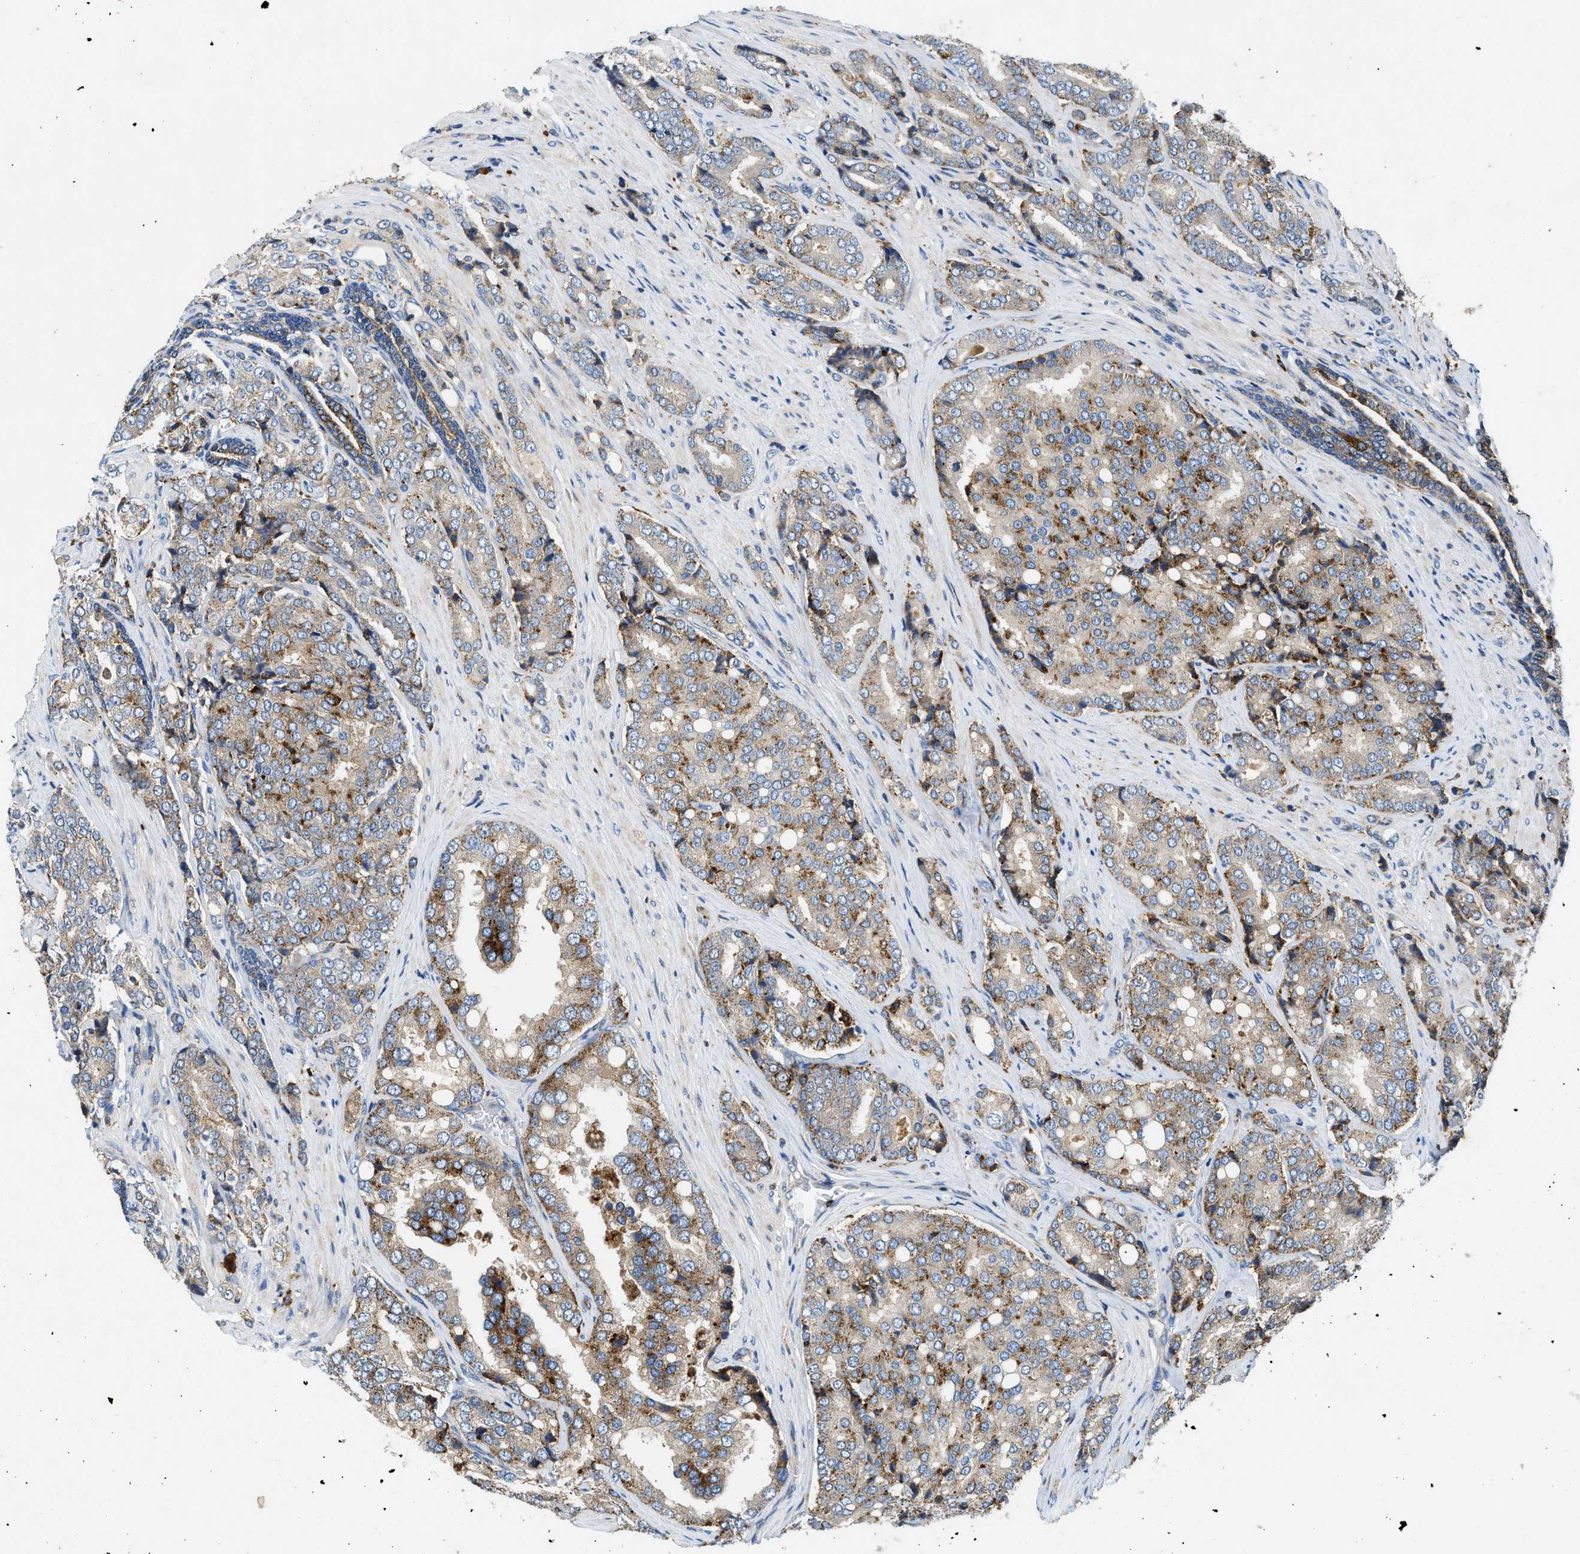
{"staining": {"intensity": "moderate", "quantity": "25%-75%", "location": "cytoplasmic/membranous"}, "tissue": "prostate cancer", "cell_type": "Tumor cells", "image_type": "cancer", "snomed": [{"axis": "morphology", "description": "Adenocarcinoma, High grade"}, {"axis": "topography", "description": "Prostate"}], "caption": "Human prostate cancer (high-grade adenocarcinoma) stained with a protein marker demonstrates moderate staining in tumor cells.", "gene": "ENPP4", "patient": {"sex": "male", "age": 50}}